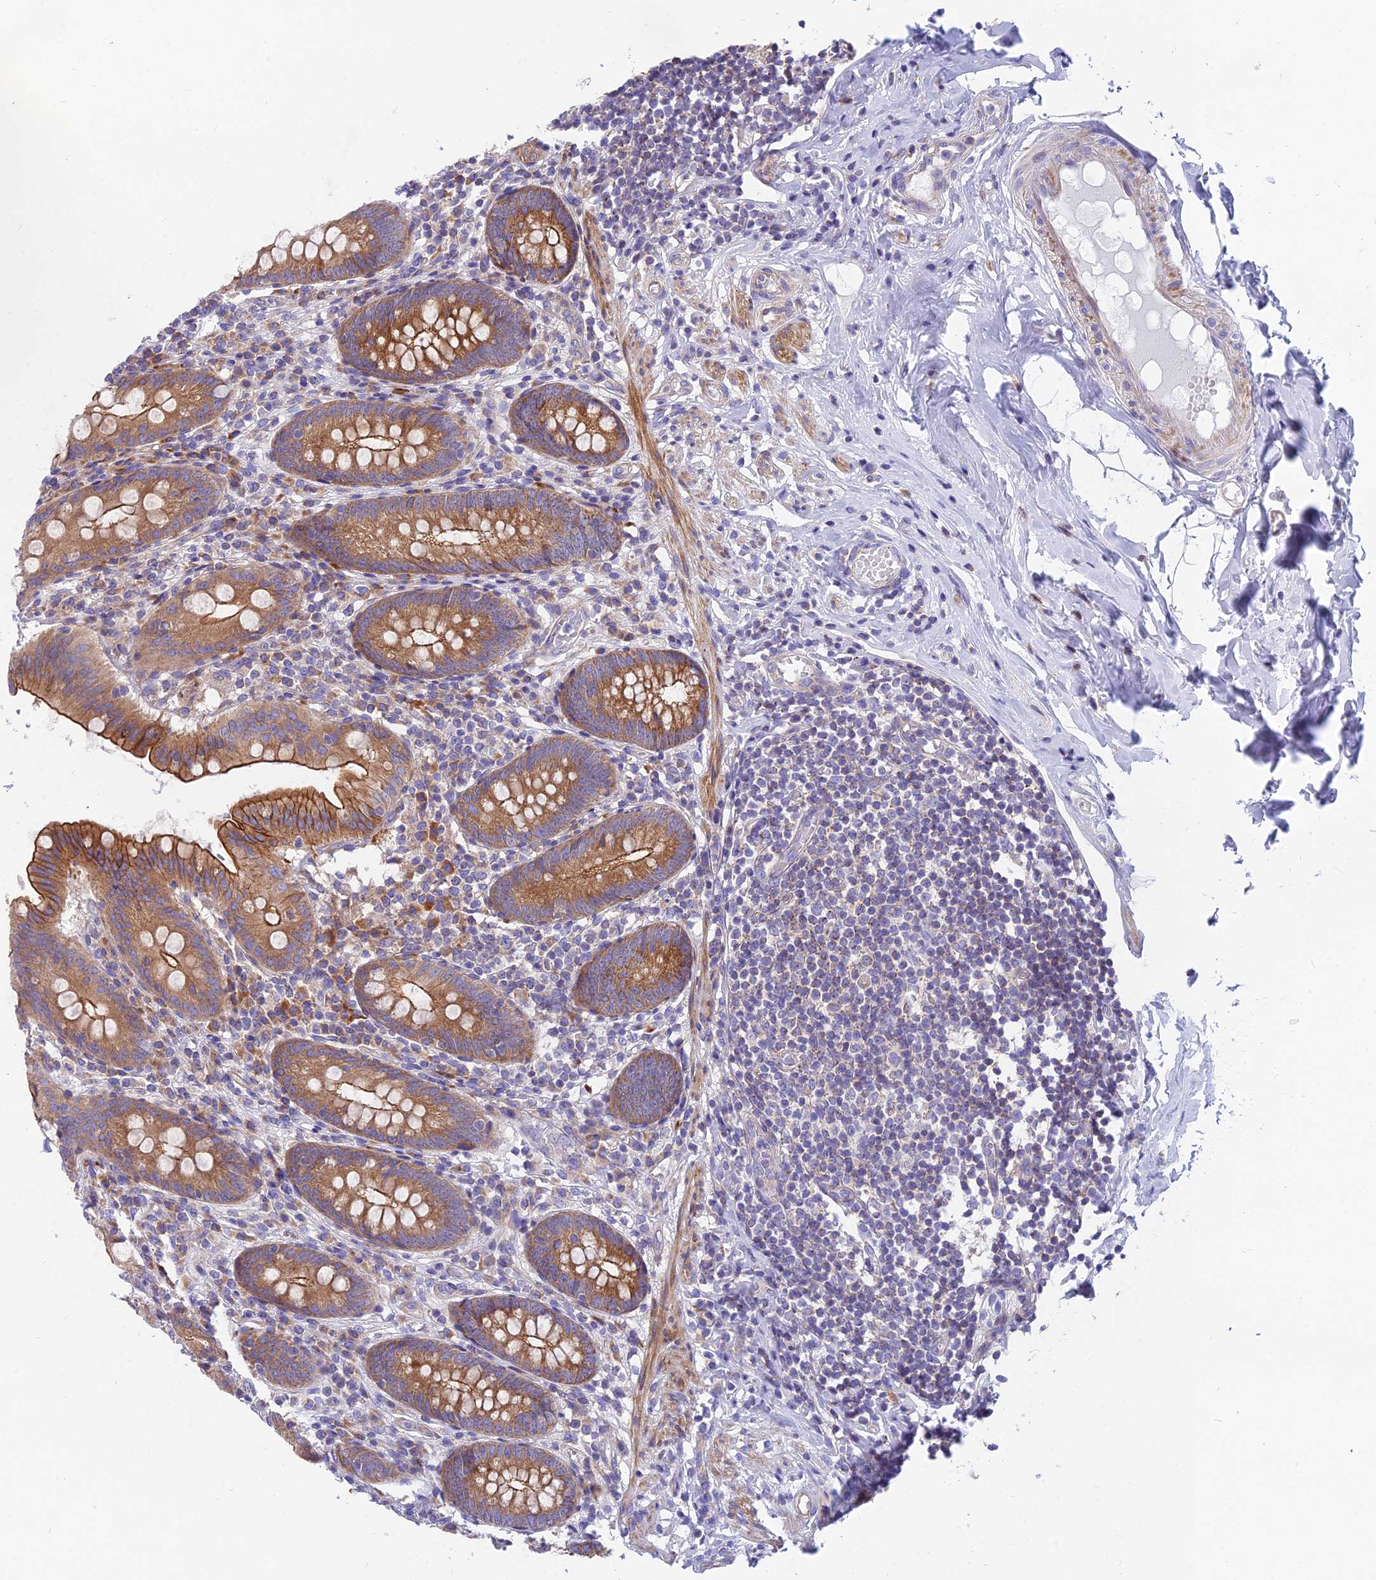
{"staining": {"intensity": "moderate", "quantity": ">75%", "location": "cytoplasmic/membranous"}, "tissue": "appendix", "cell_type": "Glandular cells", "image_type": "normal", "snomed": [{"axis": "morphology", "description": "Normal tissue, NOS"}, {"axis": "topography", "description": "Appendix"}], "caption": "IHC of normal human appendix reveals medium levels of moderate cytoplasmic/membranous positivity in about >75% of glandular cells. (DAB IHC with brightfield microscopy, high magnification).", "gene": "MVB12A", "patient": {"sex": "male", "age": 55}}